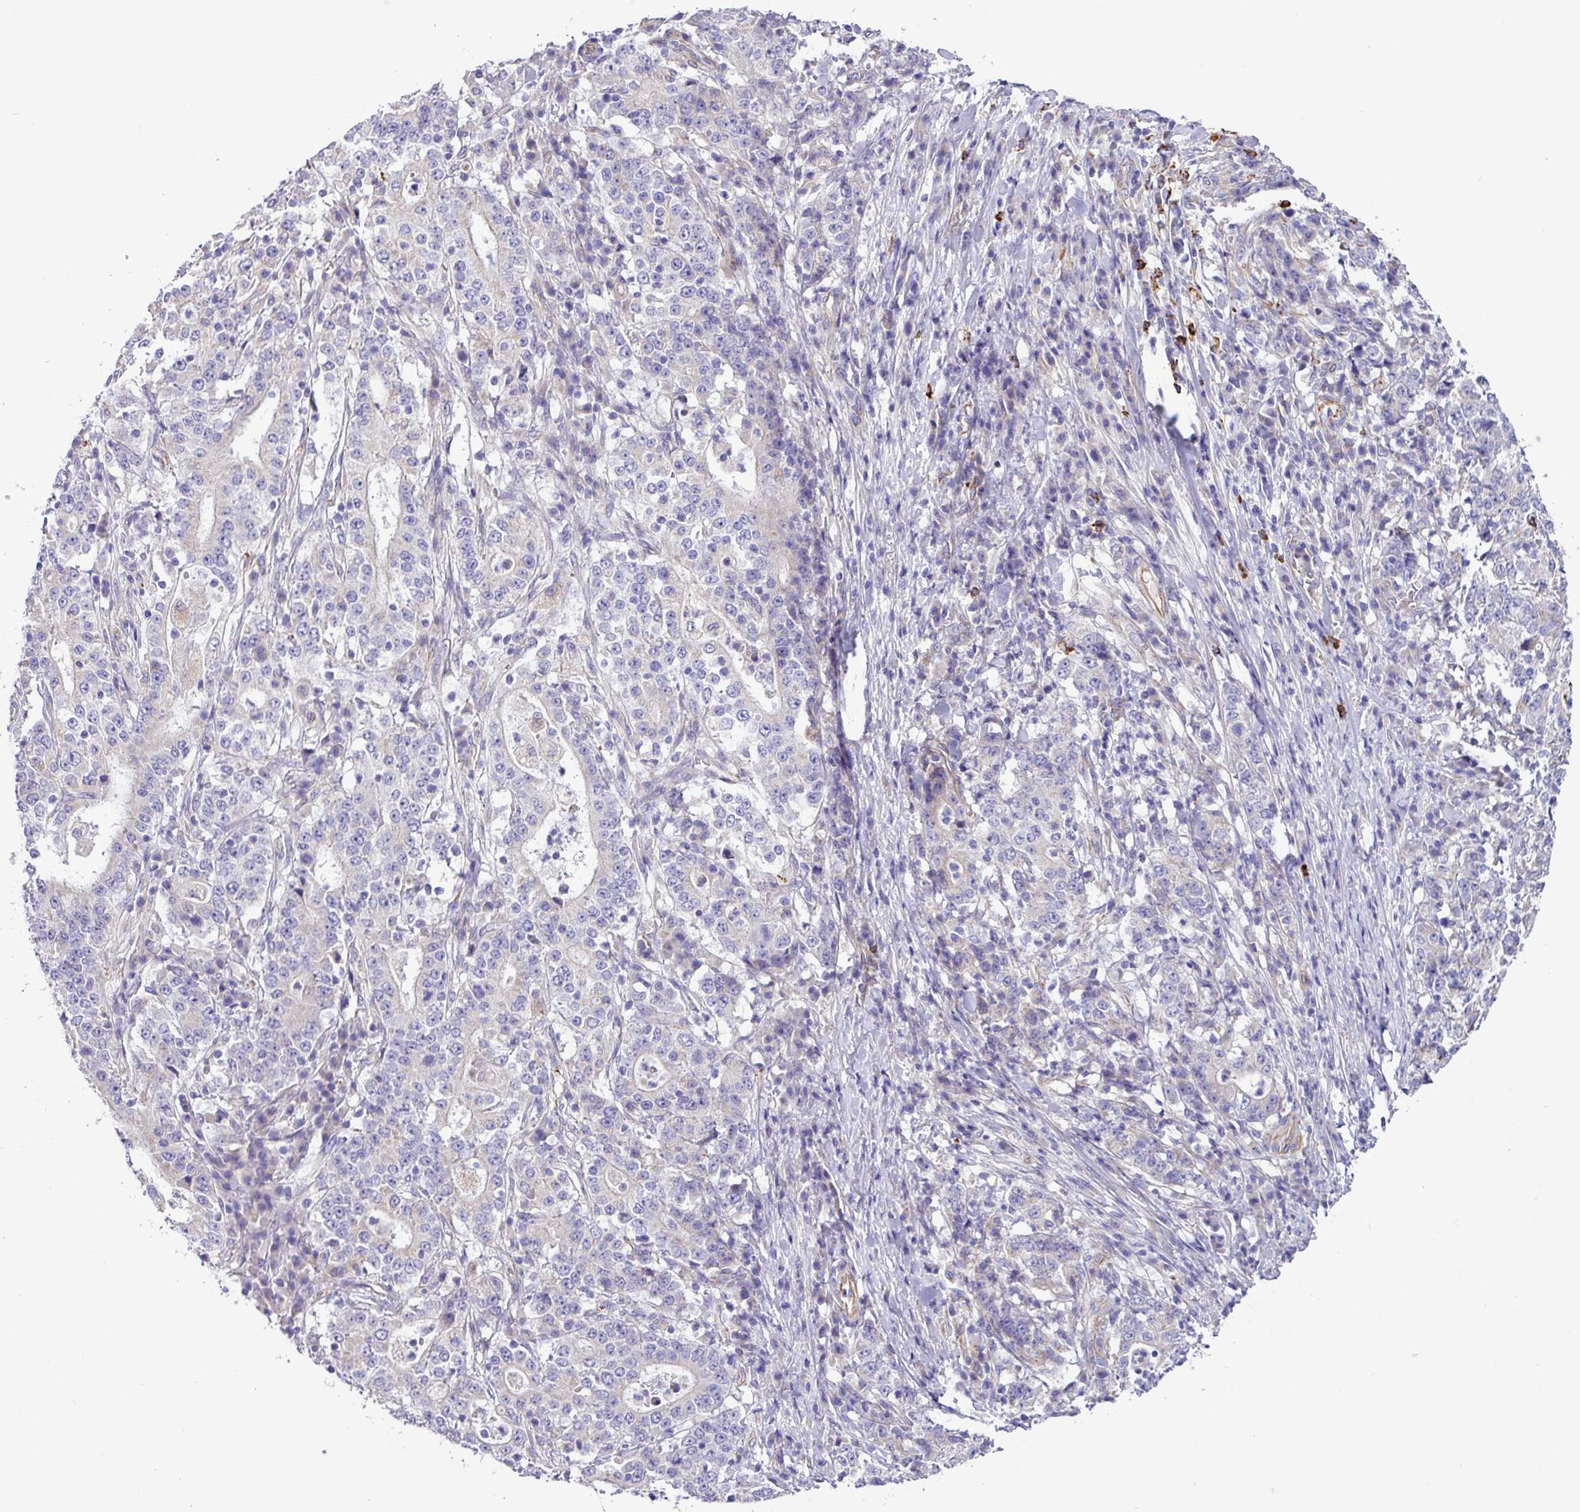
{"staining": {"intensity": "negative", "quantity": "none", "location": "none"}, "tissue": "stomach cancer", "cell_type": "Tumor cells", "image_type": "cancer", "snomed": [{"axis": "morphology", "description": "Normal tissue, NOS"}, {"axis": "morphology", "description": "Adenocarcinoma, NOS"}, {"axis": "topography", "description": "Stomach, upper"}, {"axis": "topography", "description": "Stomach"}], "caption": "Immunohistochemistry of adenocarcinoma (stomach) exhibits no positivity in tumor cells.", "gene": "MRM2", "patient": {"sex": "male", "age": 59}}